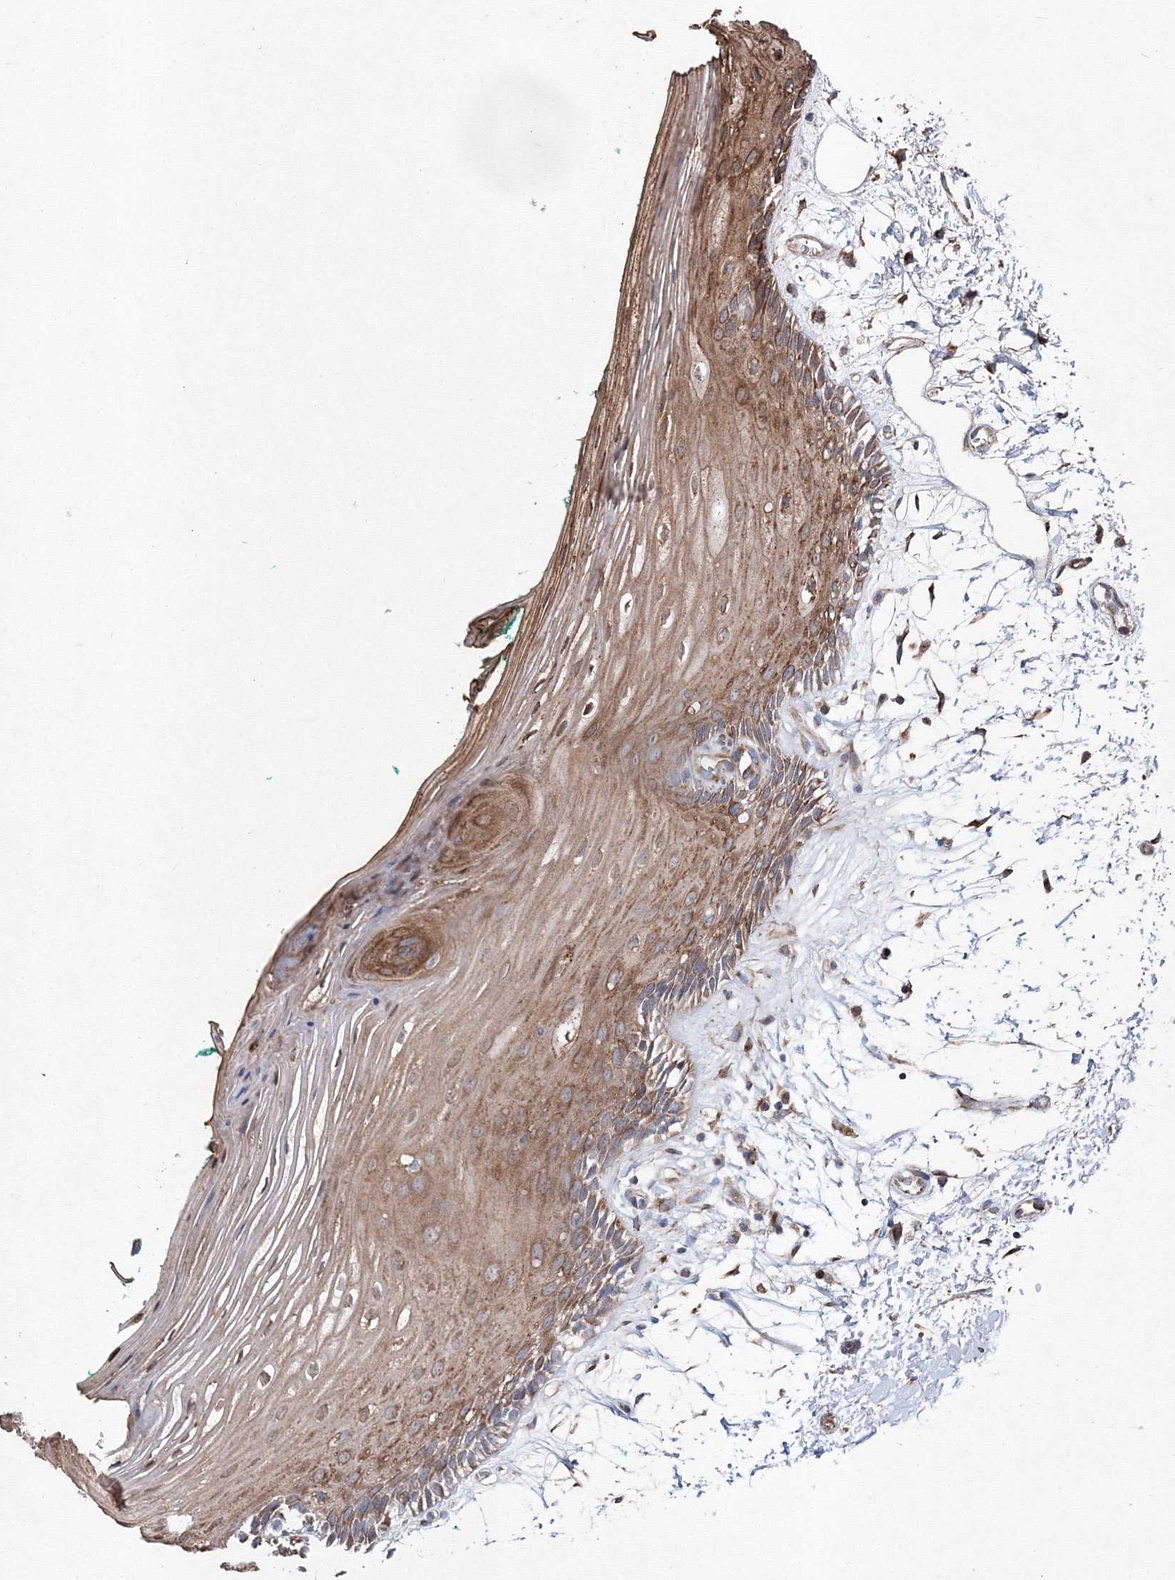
{"staining": {"intensity": "moderate", "quantity": ">75%", "location": "cytoplasmic/membranous"}, "tissue": "oral mucosa", "cell_type": "Squamous epithelial cells", "image_type": "normal", "snomed": [{"axis": "morphology", "description": "Normal tissue, NOS"}, {"axis": "topography", "description": "Skeletal muscle"}, {"axis": "topography", "description": "Oral tissue"}, {"axis": "topography", "description": "Peripheral nerve tissue"}], "caption": "Immunohistochemistry (IHC) photomicrograph of benign human oral mucosa stained for a protein (brown), which reveals medium levels of moderate cytoplasmic/membranous positivity in about >75% of squamous epithelial cells.", "gene": "GFM1", "patient": {"sex": "female", "age": 84}}